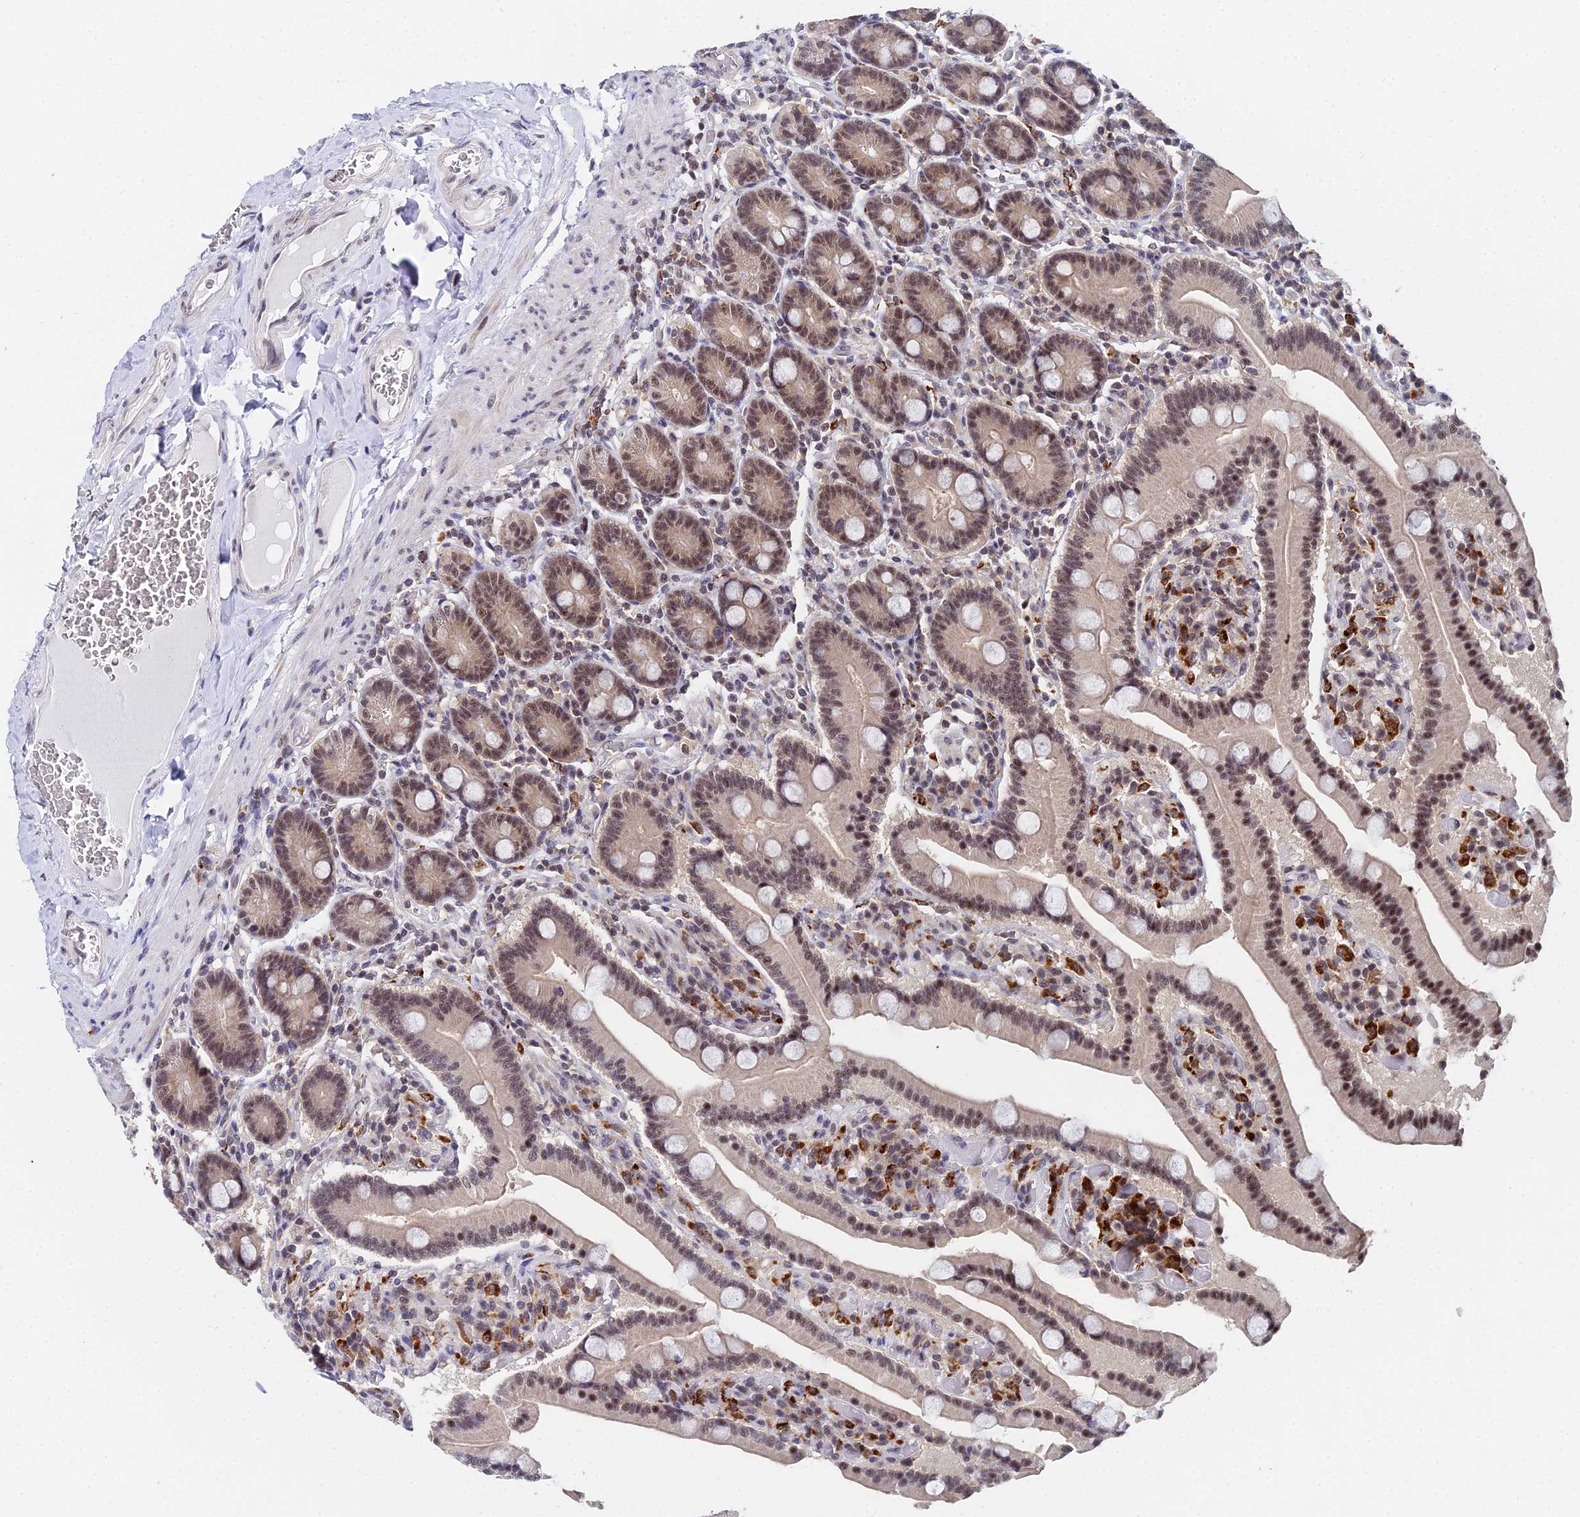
{"staining": {"intensity": "moderate", "quantity": ">75%", "location": "nuclear"}, "tissue": "duodenum", "cell_type": "Glandular cells", "image_type": "normal", "snomed": [{"axis": "morphology", "description": "Normal tissue, NOS"}, {"axis": "topography", "description": "Duodenum"}], "caption": "IHC micrograph of normal human duodenum stained for a protein (brown), which displays medium levels of moderate nuclear expression in about >75% of glandular cells.", "gene": "MAGOHB", "patient": {"sex": "female", "age": 62}}